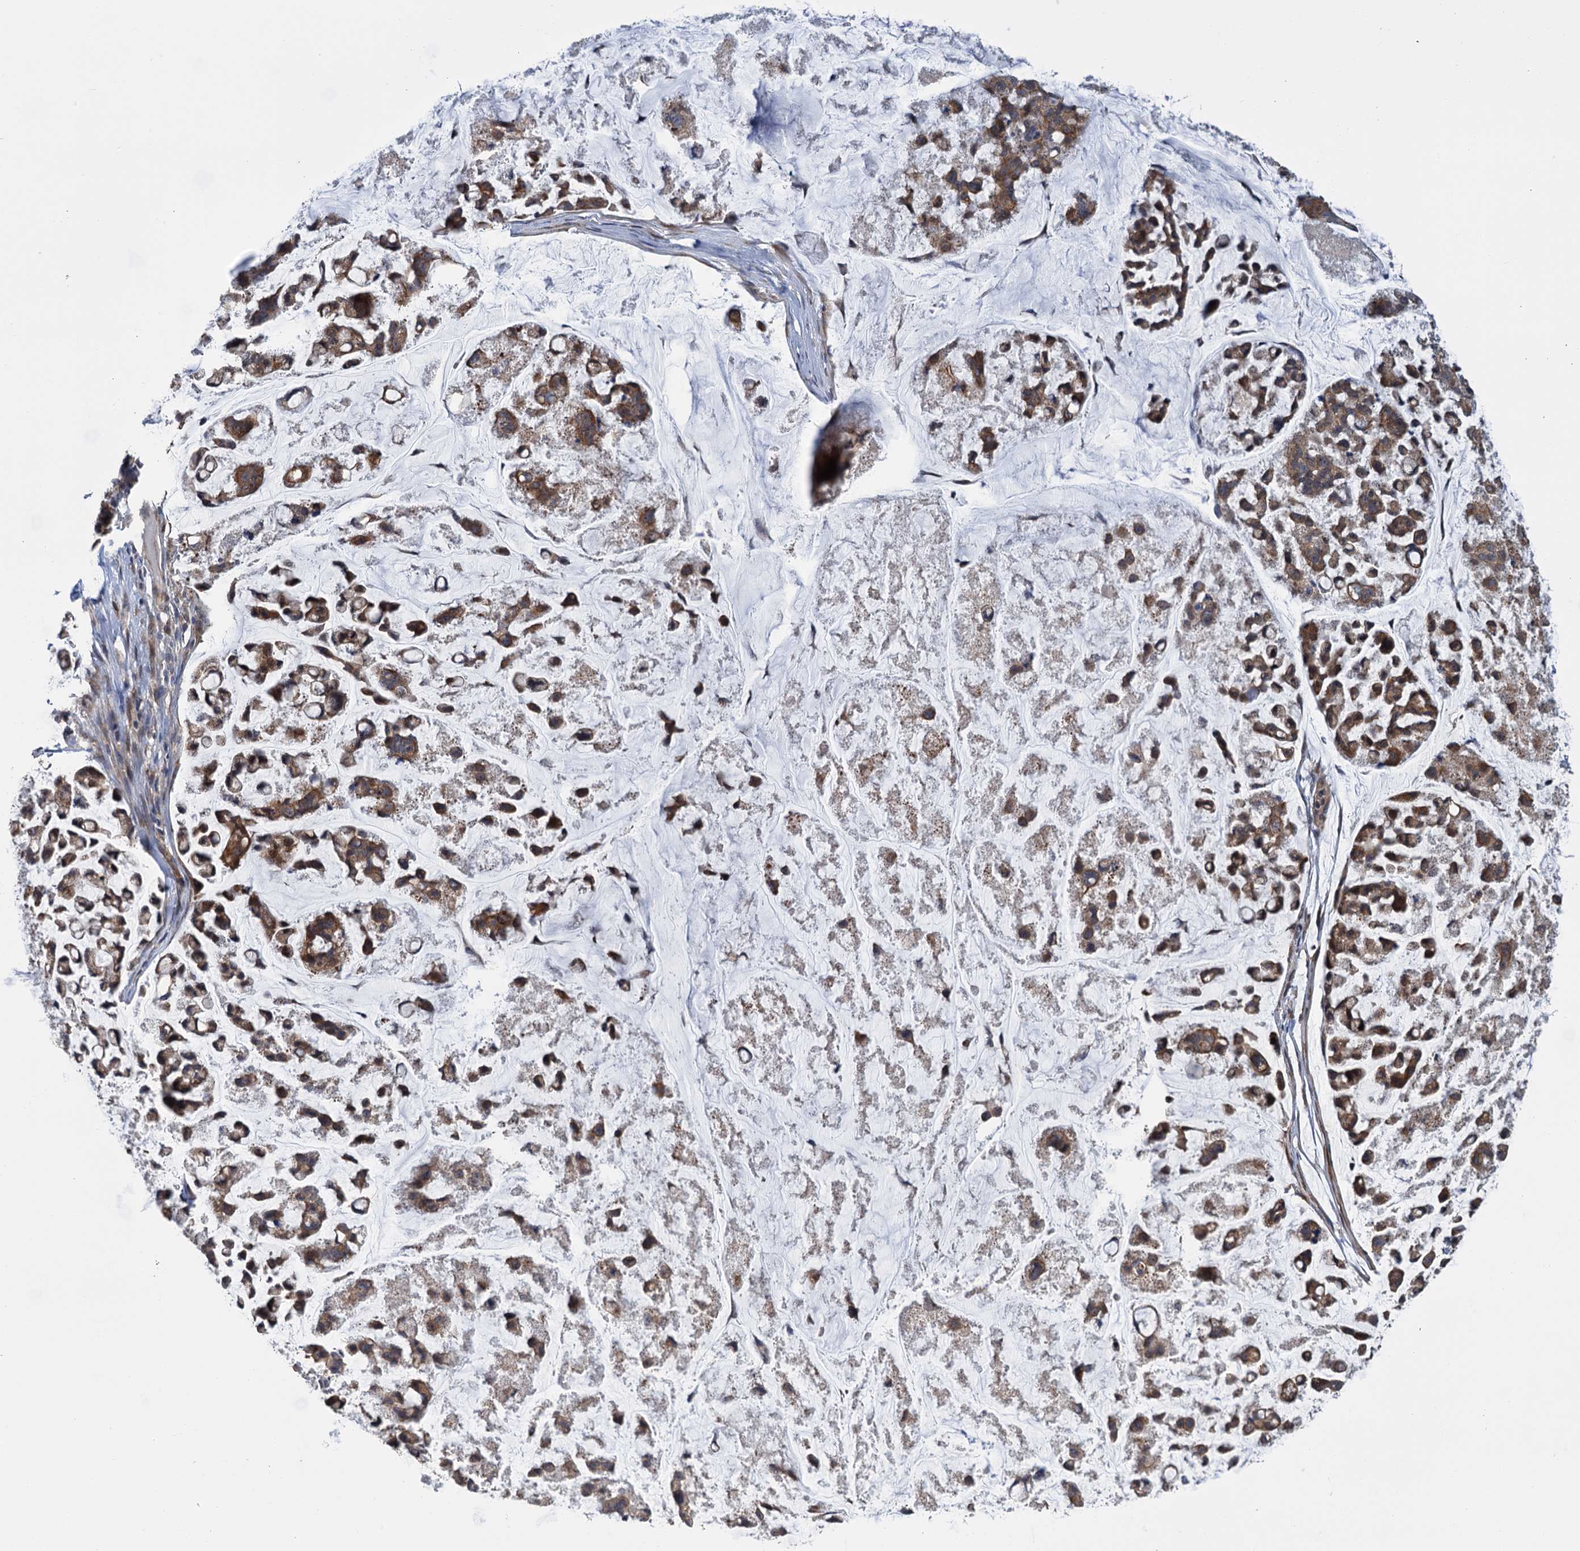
{"staining": {"intensity": "moderate", "quantity": ">75%", "location": "cytoplasmic/membranous"}, "tissue": "stomach cancer", "cell_type": "Tumor cells", "image_type": "cancer", "snomed": [{"axis": "morphology", "description": "Adenocarcinoma, NOS"}, {"axis": "topography", "description": "Stomach, lower"}], "caption": "Immunohistochemical staining of stomach adenocarcinoma shows medium levels of moderate cytoplasmic/membranous expression in approximately >75% of tumor cells.", "gene": "KANSL2", "patient": {"sex": "male", "age": 67}}